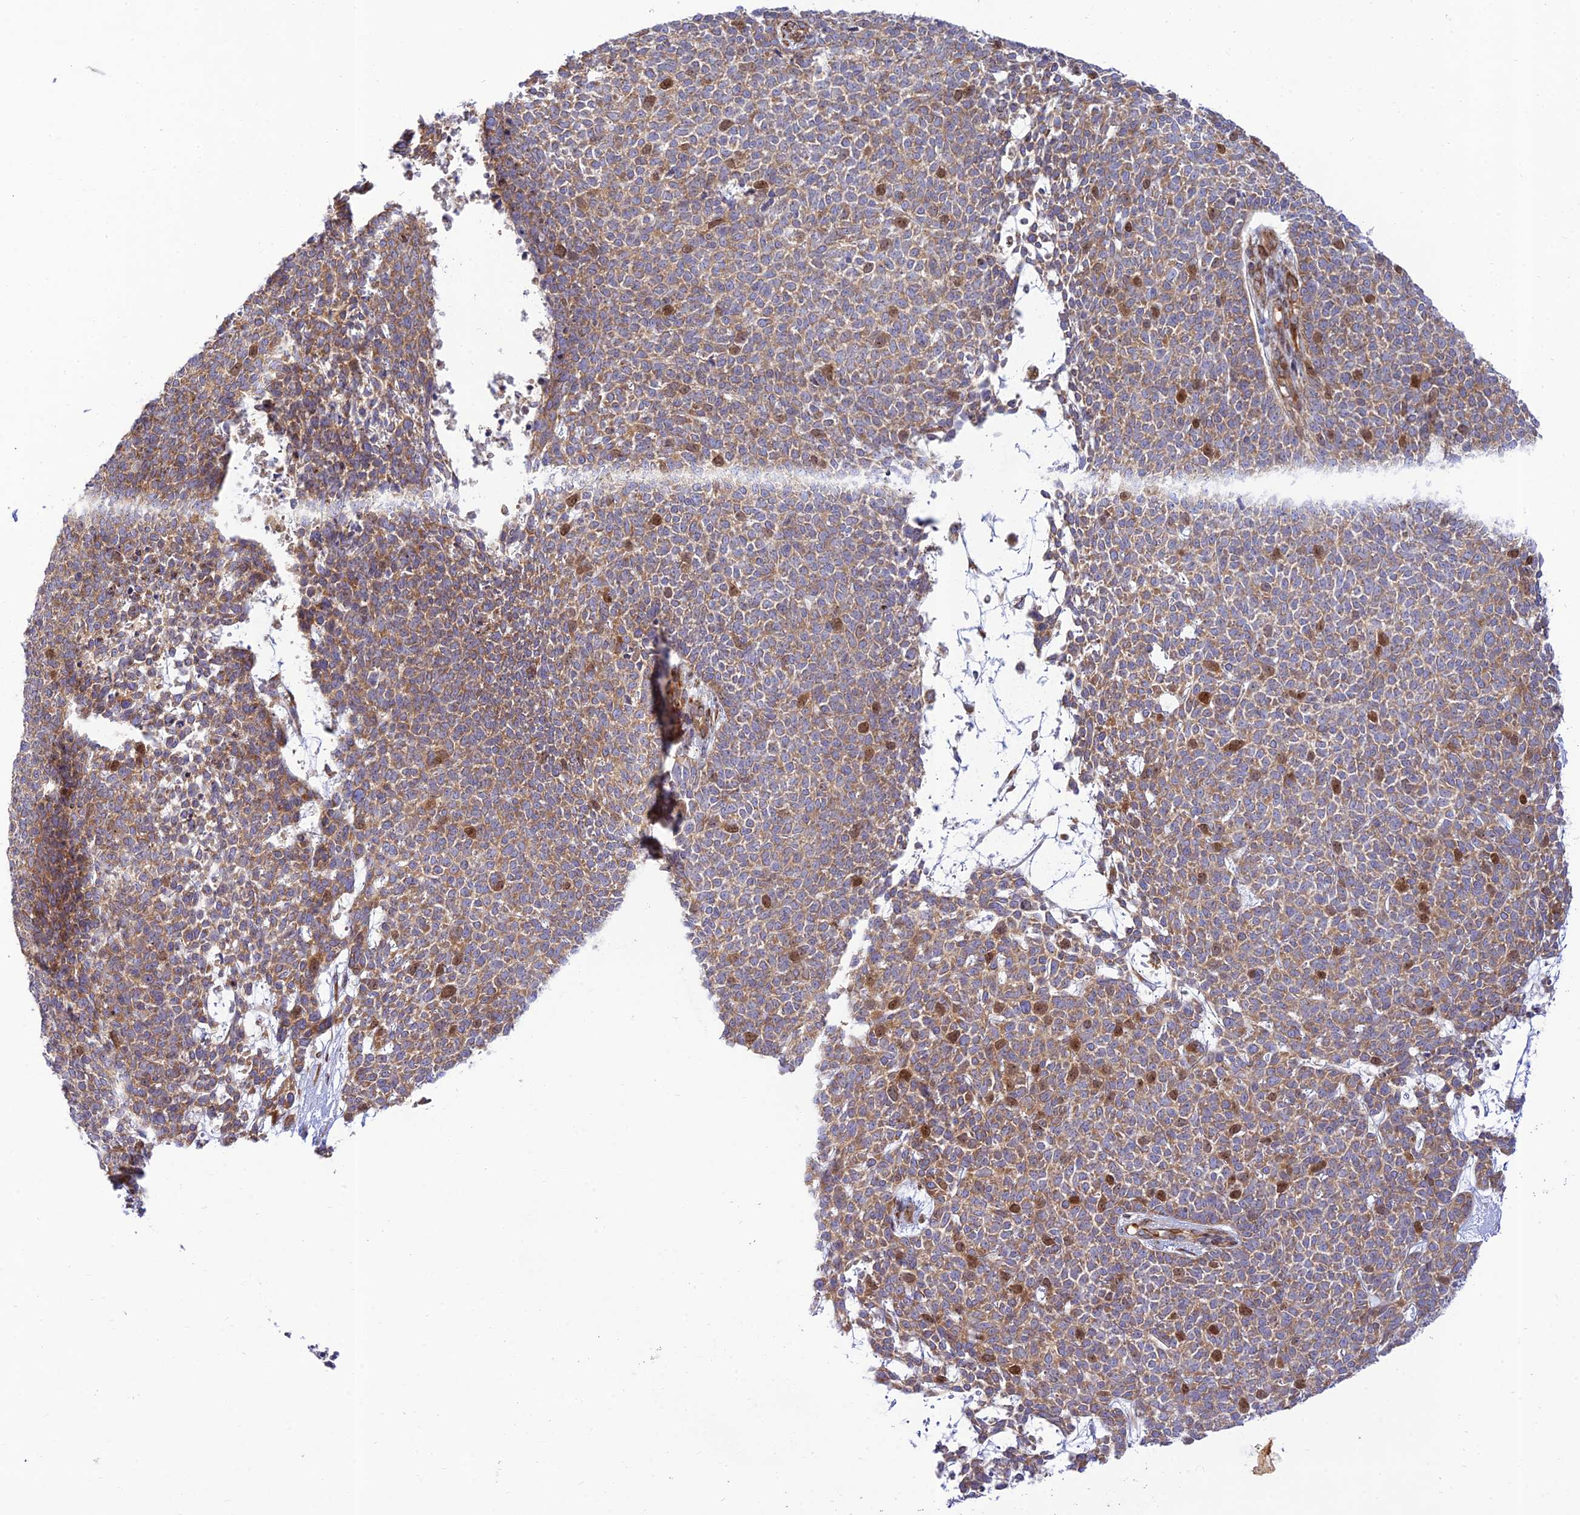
{"staining": {"intensity": "moderate", "quantity": "25%-75%", "location": "cytoplasmic/membranous,nuclear"}, "tissue": "skin cancer", "cell_type": "Tumor cells", "image_type": "cancer", "snomed": [{"axis": "morphology", "description": "Basal cell carcinoma"}, {"axis": "topography", "description": "Skin"}], "caption": "Basal cell carcinoma (skin) stained with IHC exhibits moderate cytoplasmic/membranous and nuclear staining in about 25%-75% of tumor cells.", "gene": "PIMREG", "patient": {"sex": "female", "age": 84}}